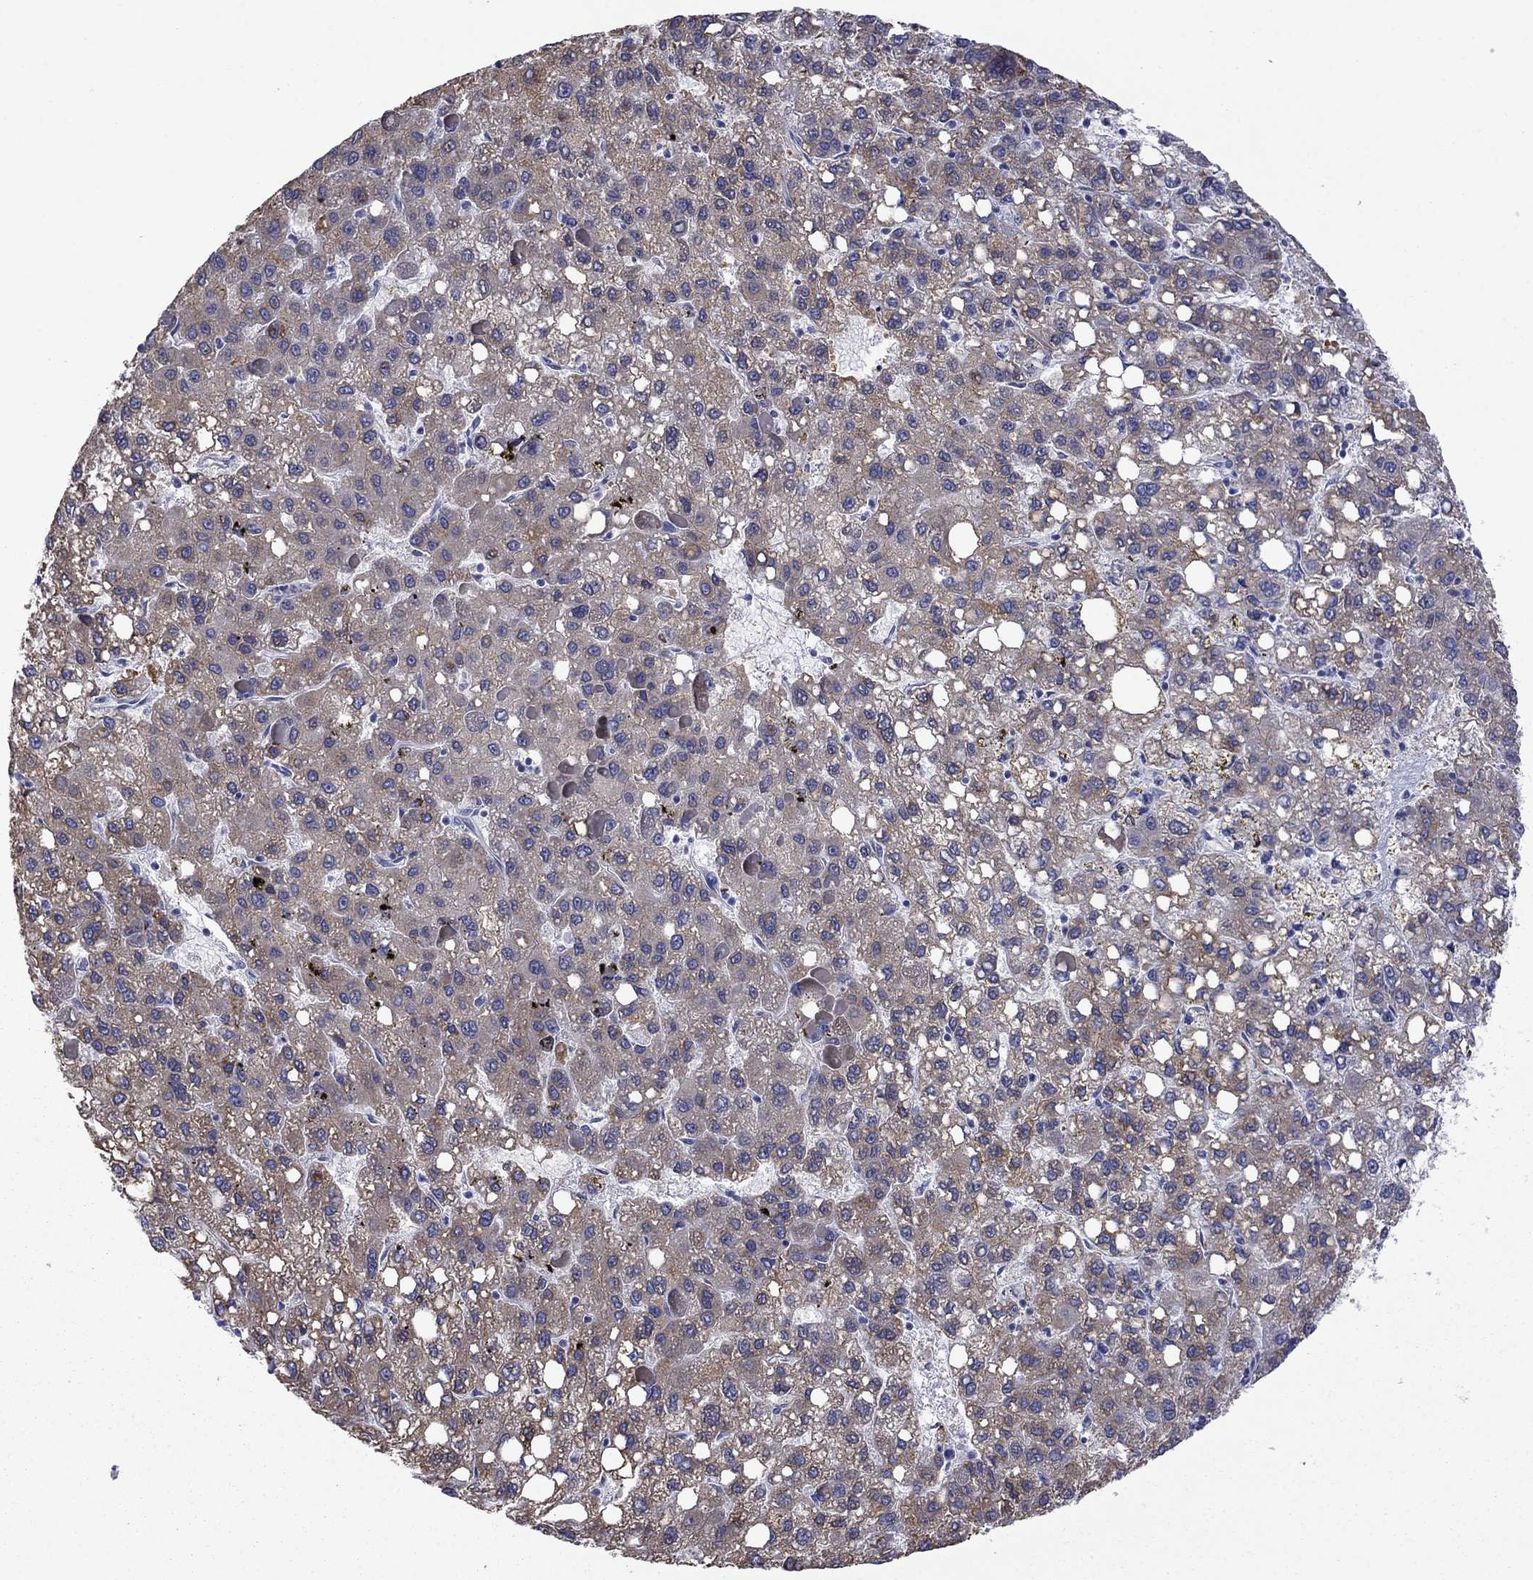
{"staining": {"intensity": "moderate", "quantity": "<25%", "location": "cytoplasmic/membranous"}, "tissue": "liver cancer", "cell_type": "Tumor cells", "image_type": "cancer", "snomed": [{"axis": "morphology", "description": "Carcinoma, Hepatocellular, NOS"}, {"axis": "topography", "description": "Liver"}], "caption": "Immunohistochemical staining of human liver cancer shows moderate cytoplasmic/membranous protein expression in about <25% of tumor cells.", "gene": "TMPRSS11A", "patient": {"sex": "female", "age": 82}}